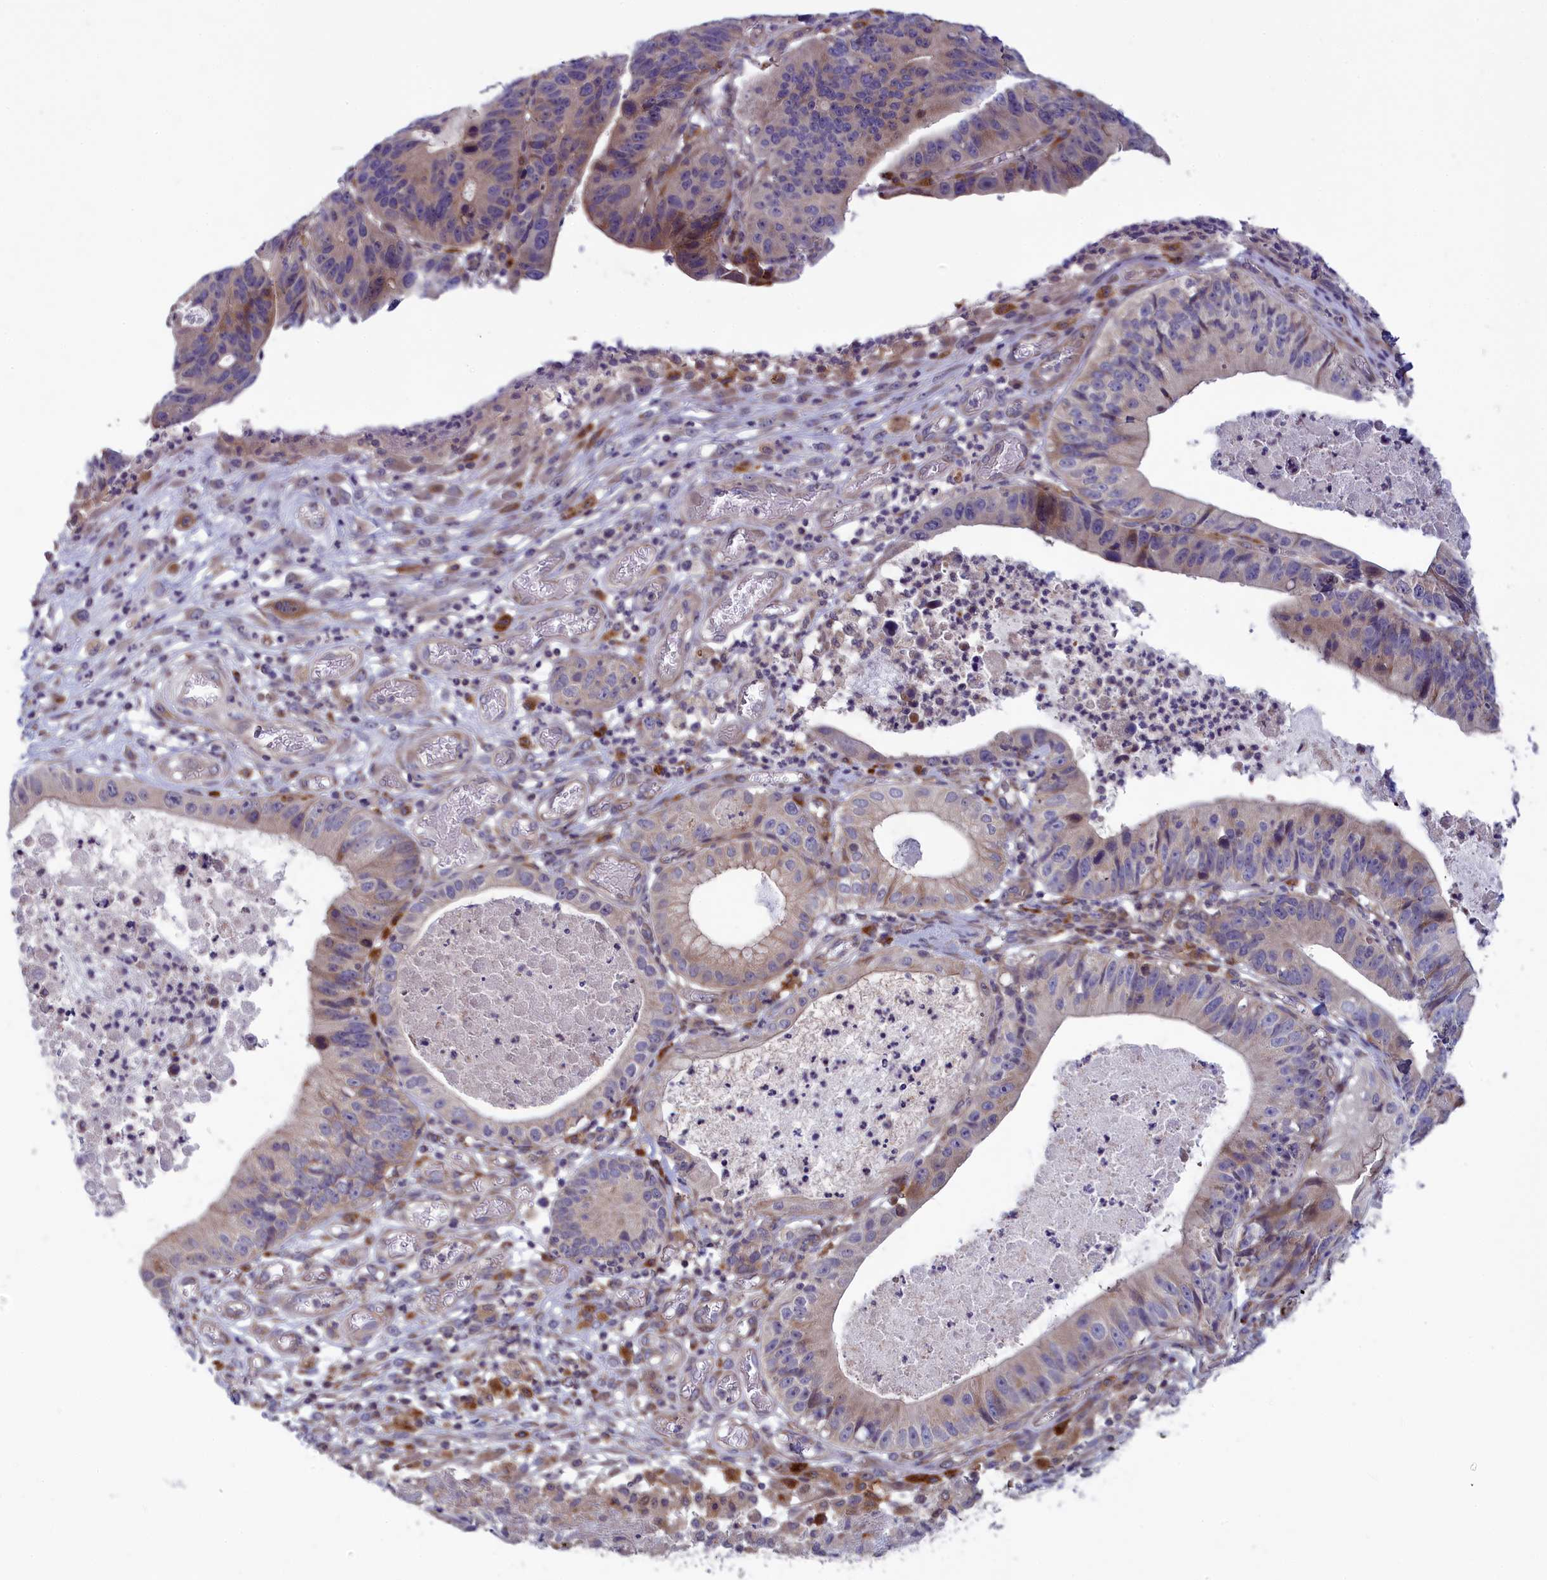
{"staining": {"intensity": "moderate", "quantity": "<25%", "location": "cytoplasmic/membranous"}, "tissue": "stomach cancer", "cell_type": "Tumor cells", "image_type": "cancer", "snomed": [{"axis": "morphology", "description": "Adenocarcinoma, NOS"}, {"axis": "topography", "description": "Stomach"}], "caption": "The histopathology image exhibits staining of stomach cancer (adenocarcinoma), revealing moderate cytoplasmic/membranous protein staining (brown color) within tumor cells.", "gene": "BLTP2", "patient": {"sex": "male", "age": 59}}